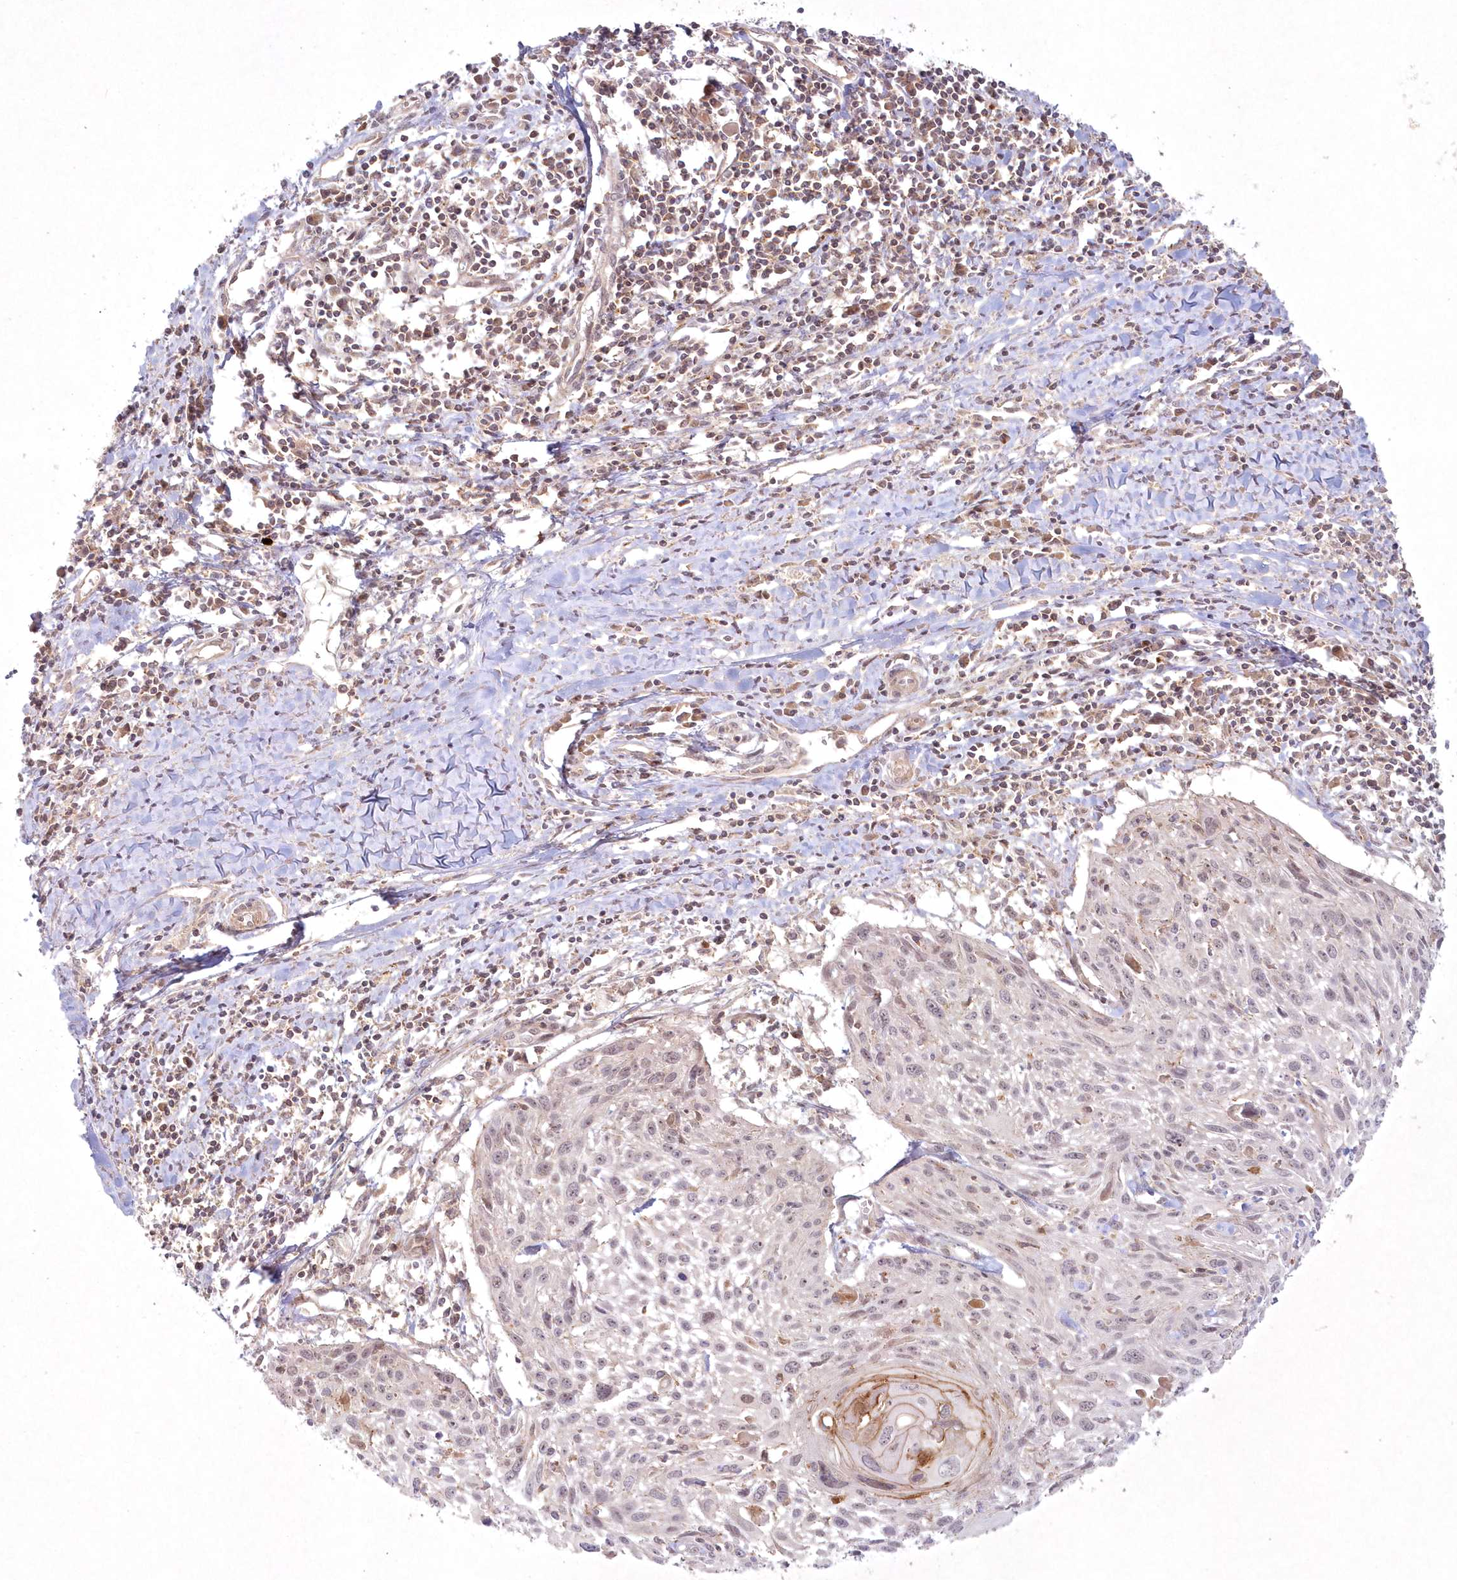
{"staining": {"intensity": "weak", "quantity": "<25%", "location": "nuclear"}, "tissue": "cervical cancer", "cell_type": "Tumor cells", "image_type": "cancer", "snomed": [{"axis": "morphology", "description": "Squamous cell carcinoma, NOS"}, {"axis": "topography", "description": "Cervix"}], "caption": "Tumor cells are negative for brown protein staining in squamous cell carcinoma (cervical).", "gene": "TOGARAM2", "patient": {"sex": "female", "age": 51}}